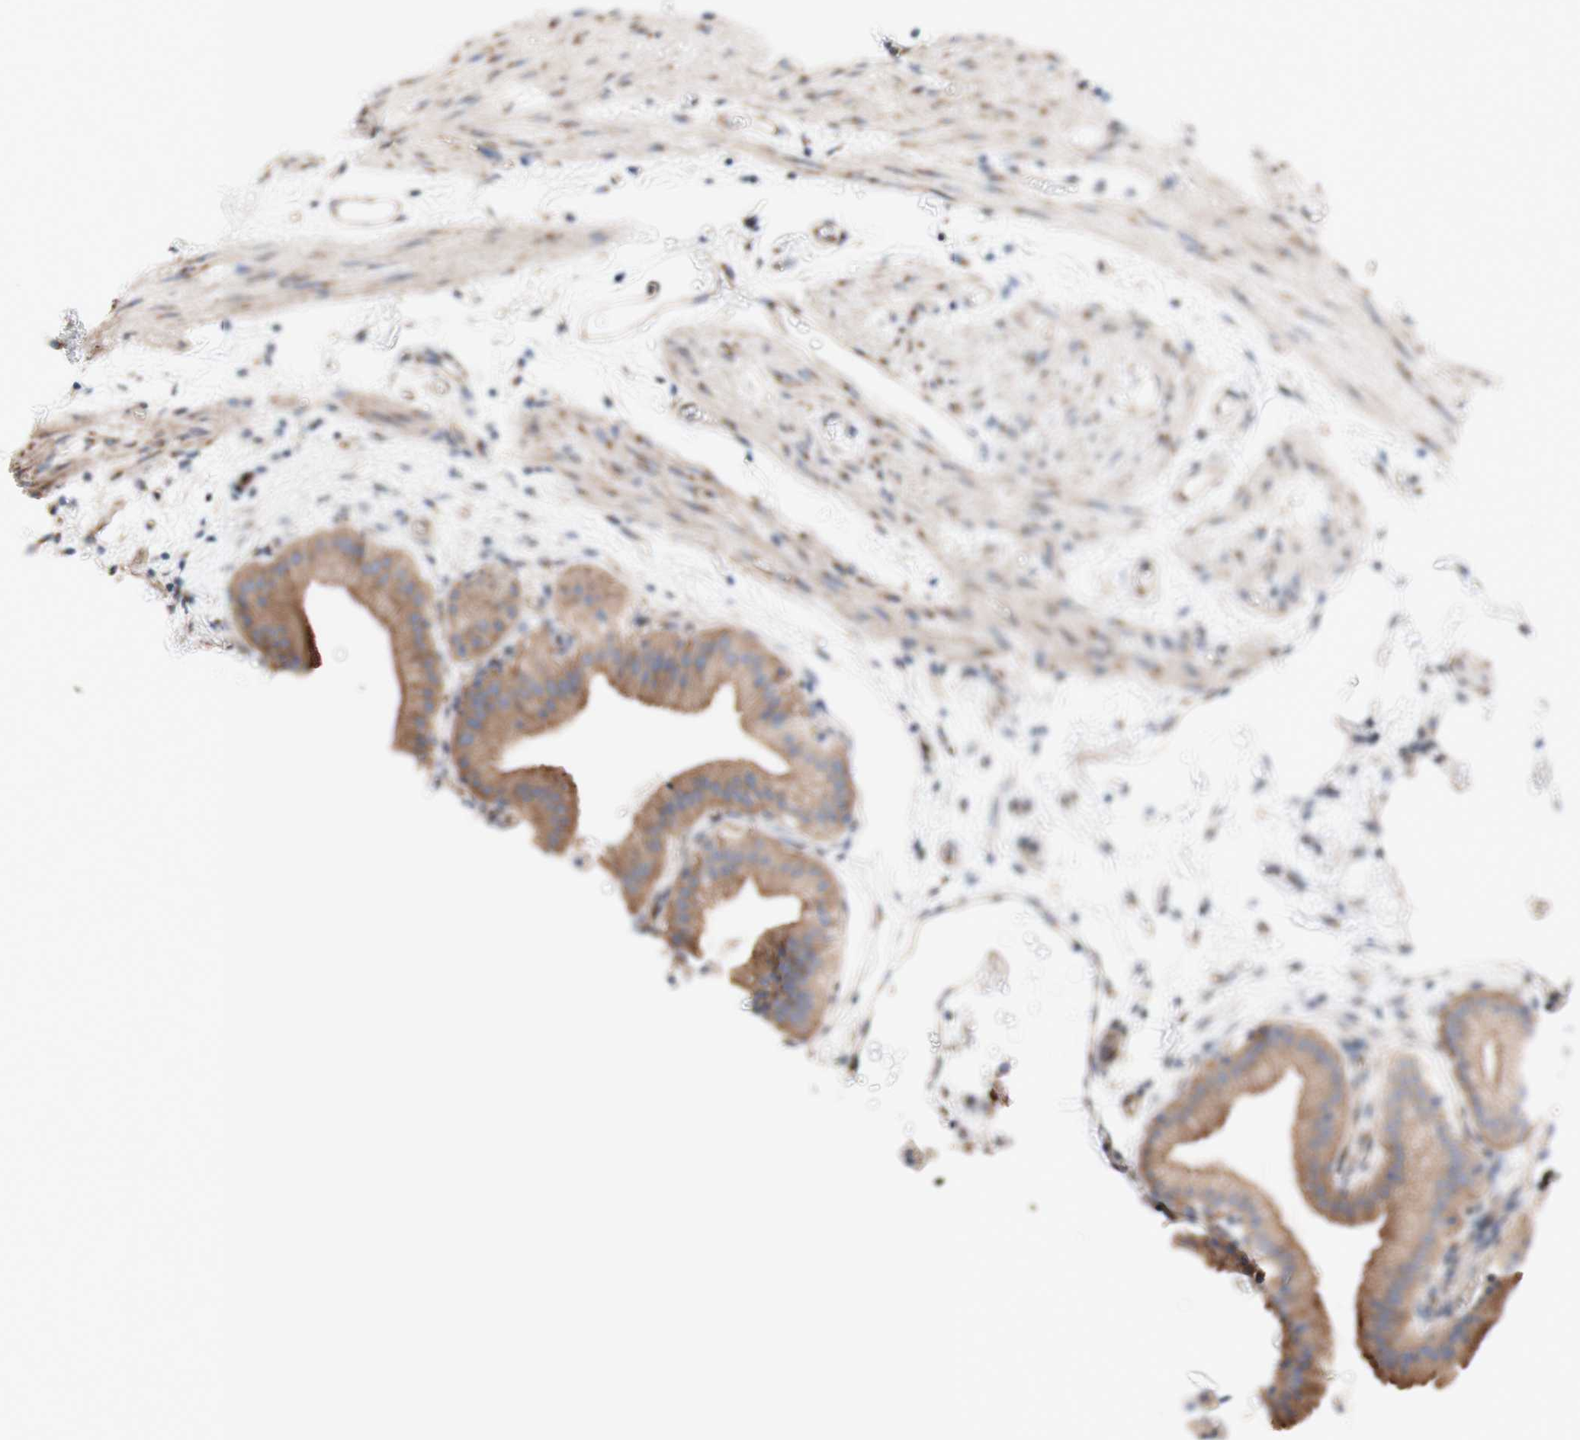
{"staining": {"intensity": "moderate", "quantity": ">75%", "location": "cytoplasmic/membranous"}, "tissue": "gallbladder", "cell_type": "Glandular cells", "image_type": "normal", "snomed": [{"axis": "morphology", "description": "Normal tissue, NOS"}, {"axis": "topography", "description": "Gallbladder"}], "caption": "Gallbladder stained for a protein demonstrates moderate cytoplasmic/membranous positivity in glandular cells. The protein is stained brown, and the nuclei are stained in blue (DAB (3,3'-diaminobenzidine) IHC with brightfield microscopy, high magnification).", "gene": "LRIG3", "patient": {"sex": "male", "age": 54}}